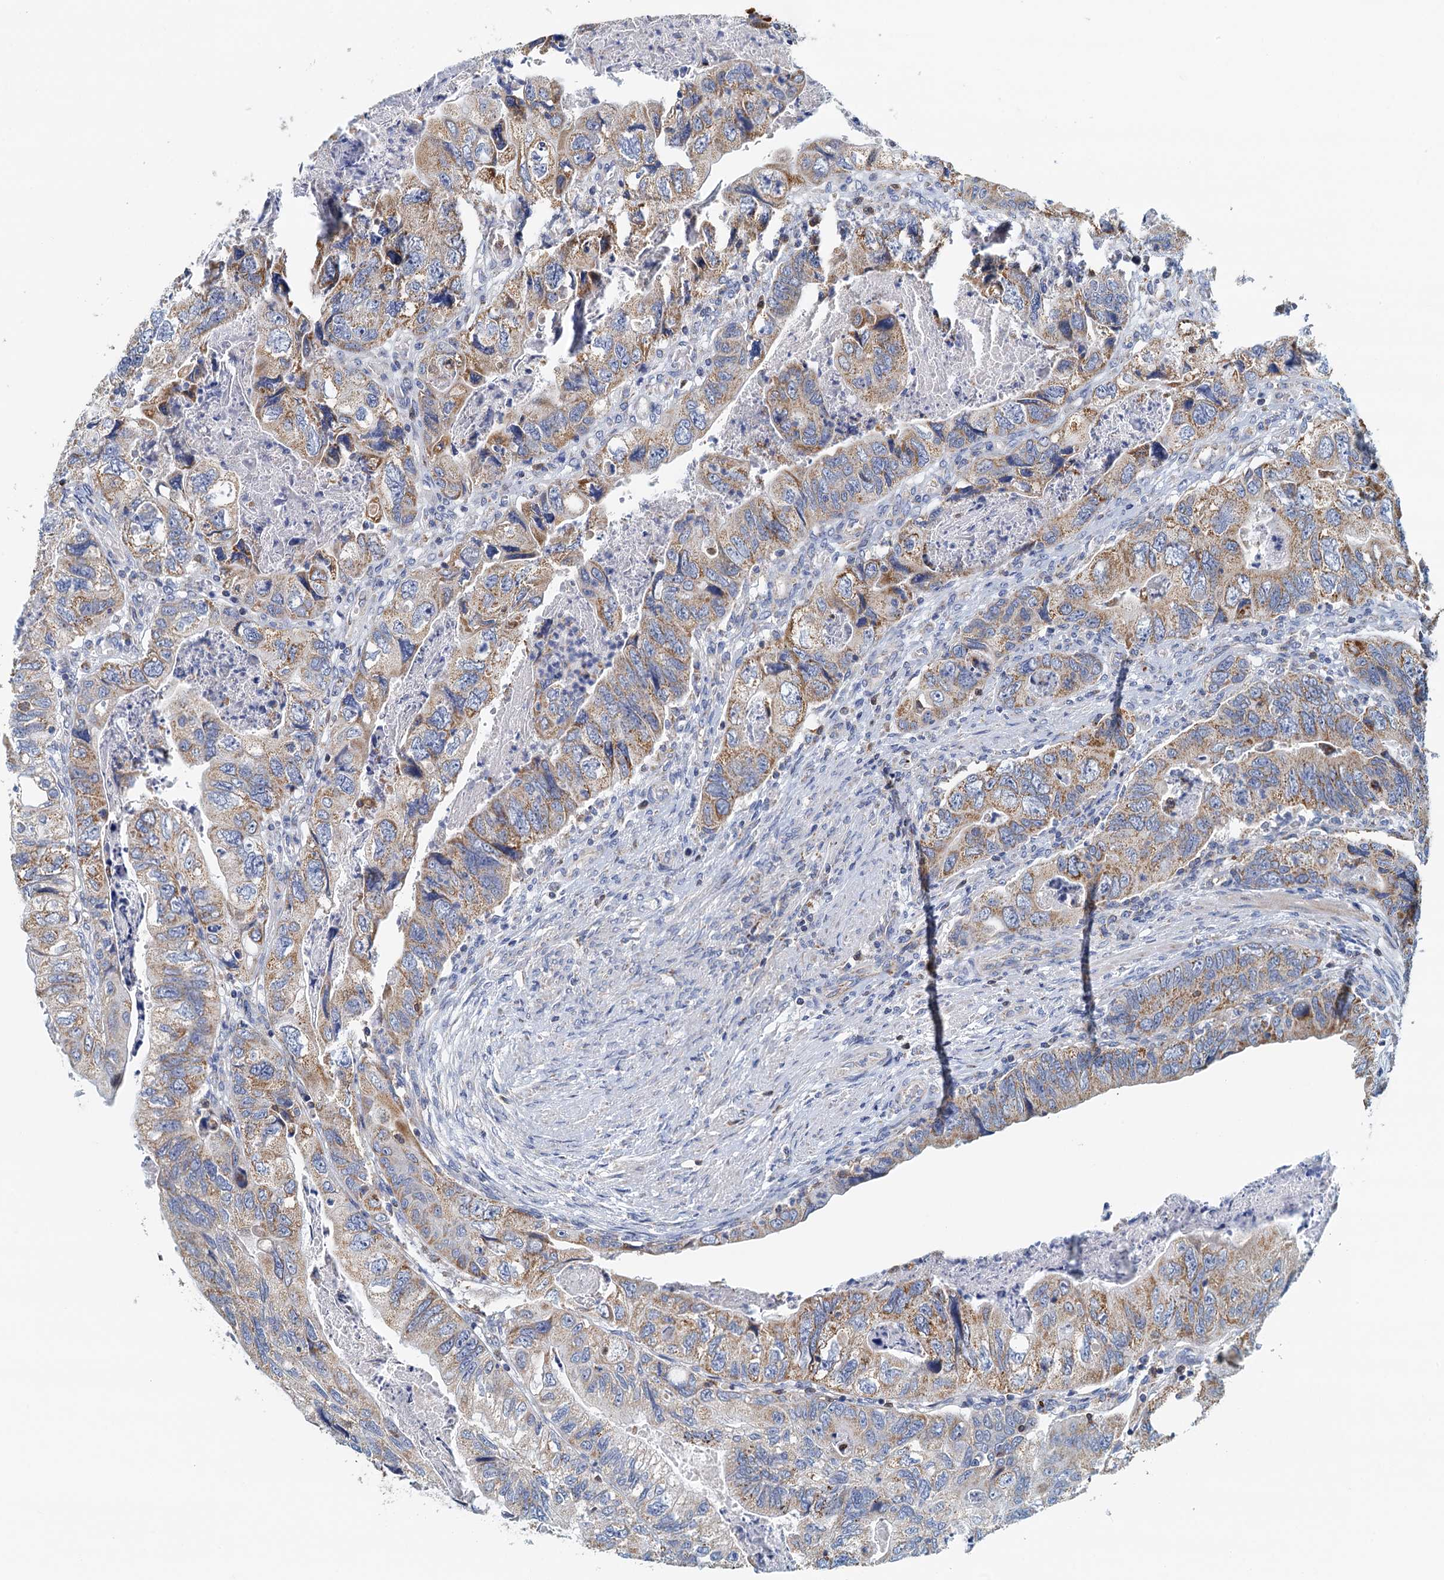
{"staining": {"intensity": "moderate", "quantity": ">75%", "location": "cytoplasmic/membranous"}, "tissue": "colorectal cancer", "cell_type": "Tumor cells", "image_type": "cancer", "snomed": [{"axis": "morphology", "description": "Adenocarcinoma, NOS"}, {"axis": "topography", "description": "Rectum"}], "caption": "The immunohistochemical stain labels moderate cytoplasmic/membranous staining in tumor cells of colorectal cancer tissue.", "gene": "POC1A", "patient": {"sex": "male", "age": 63}}